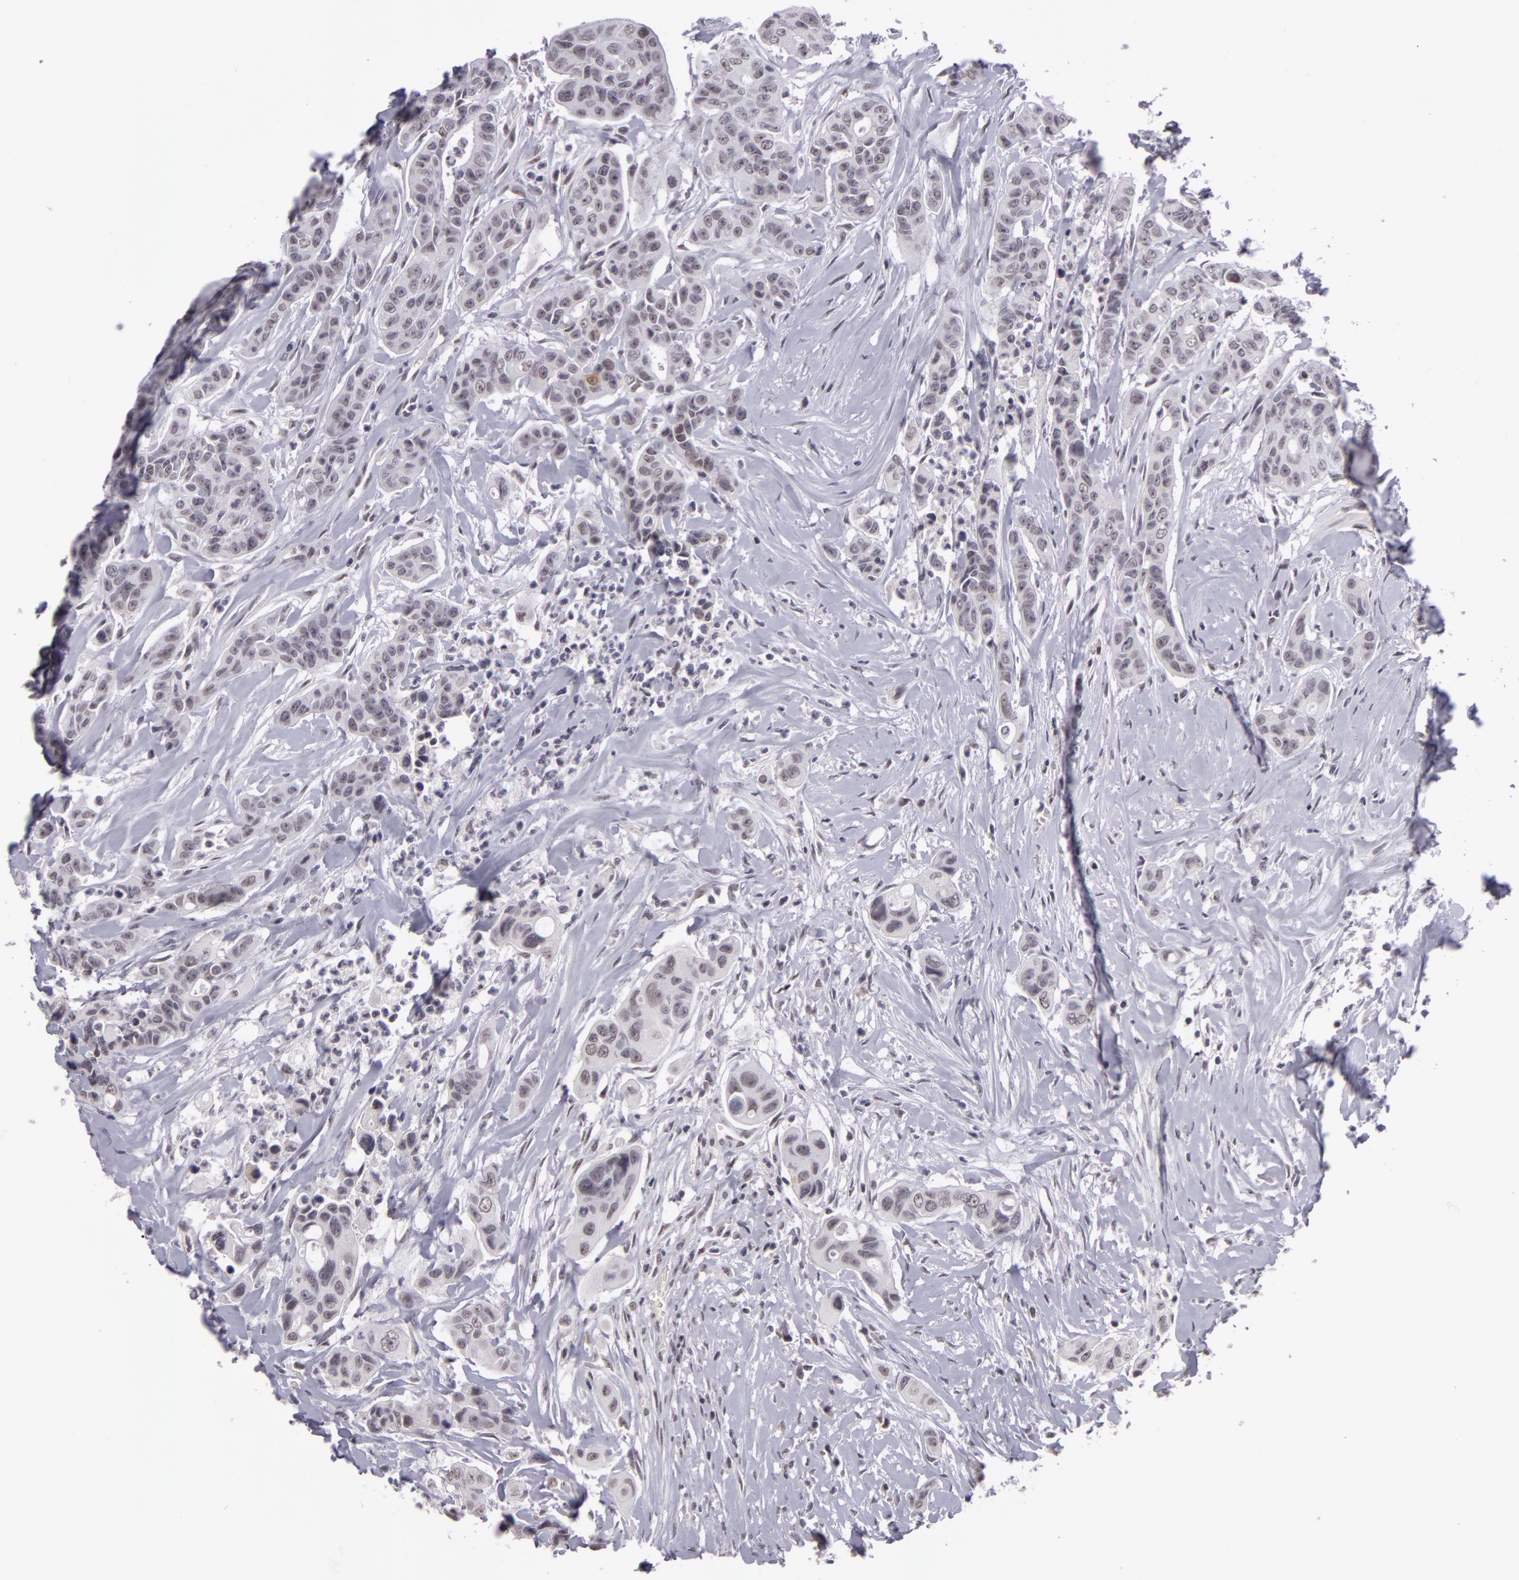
{"staining": {"intensity": "negative", "quantity": "none", "location": "none"}, "tissue": "colorectal cancer", "cell_type": "Tumor cells", "image_type": "cancer", "snomed": [{"axis": "morphology", "description": "Adenocarcinoma, NOS"}, {"axis": "topography", "description": "Colon"}], "caption": "Immunohistochemistry photomicrograph of colorectal cancer (adenocarcinoma) stained for a protein (brown), which shows no staining in tumor cells.", "gene": "RRP7A", "patient": {"sex": "female", "age": 70}}